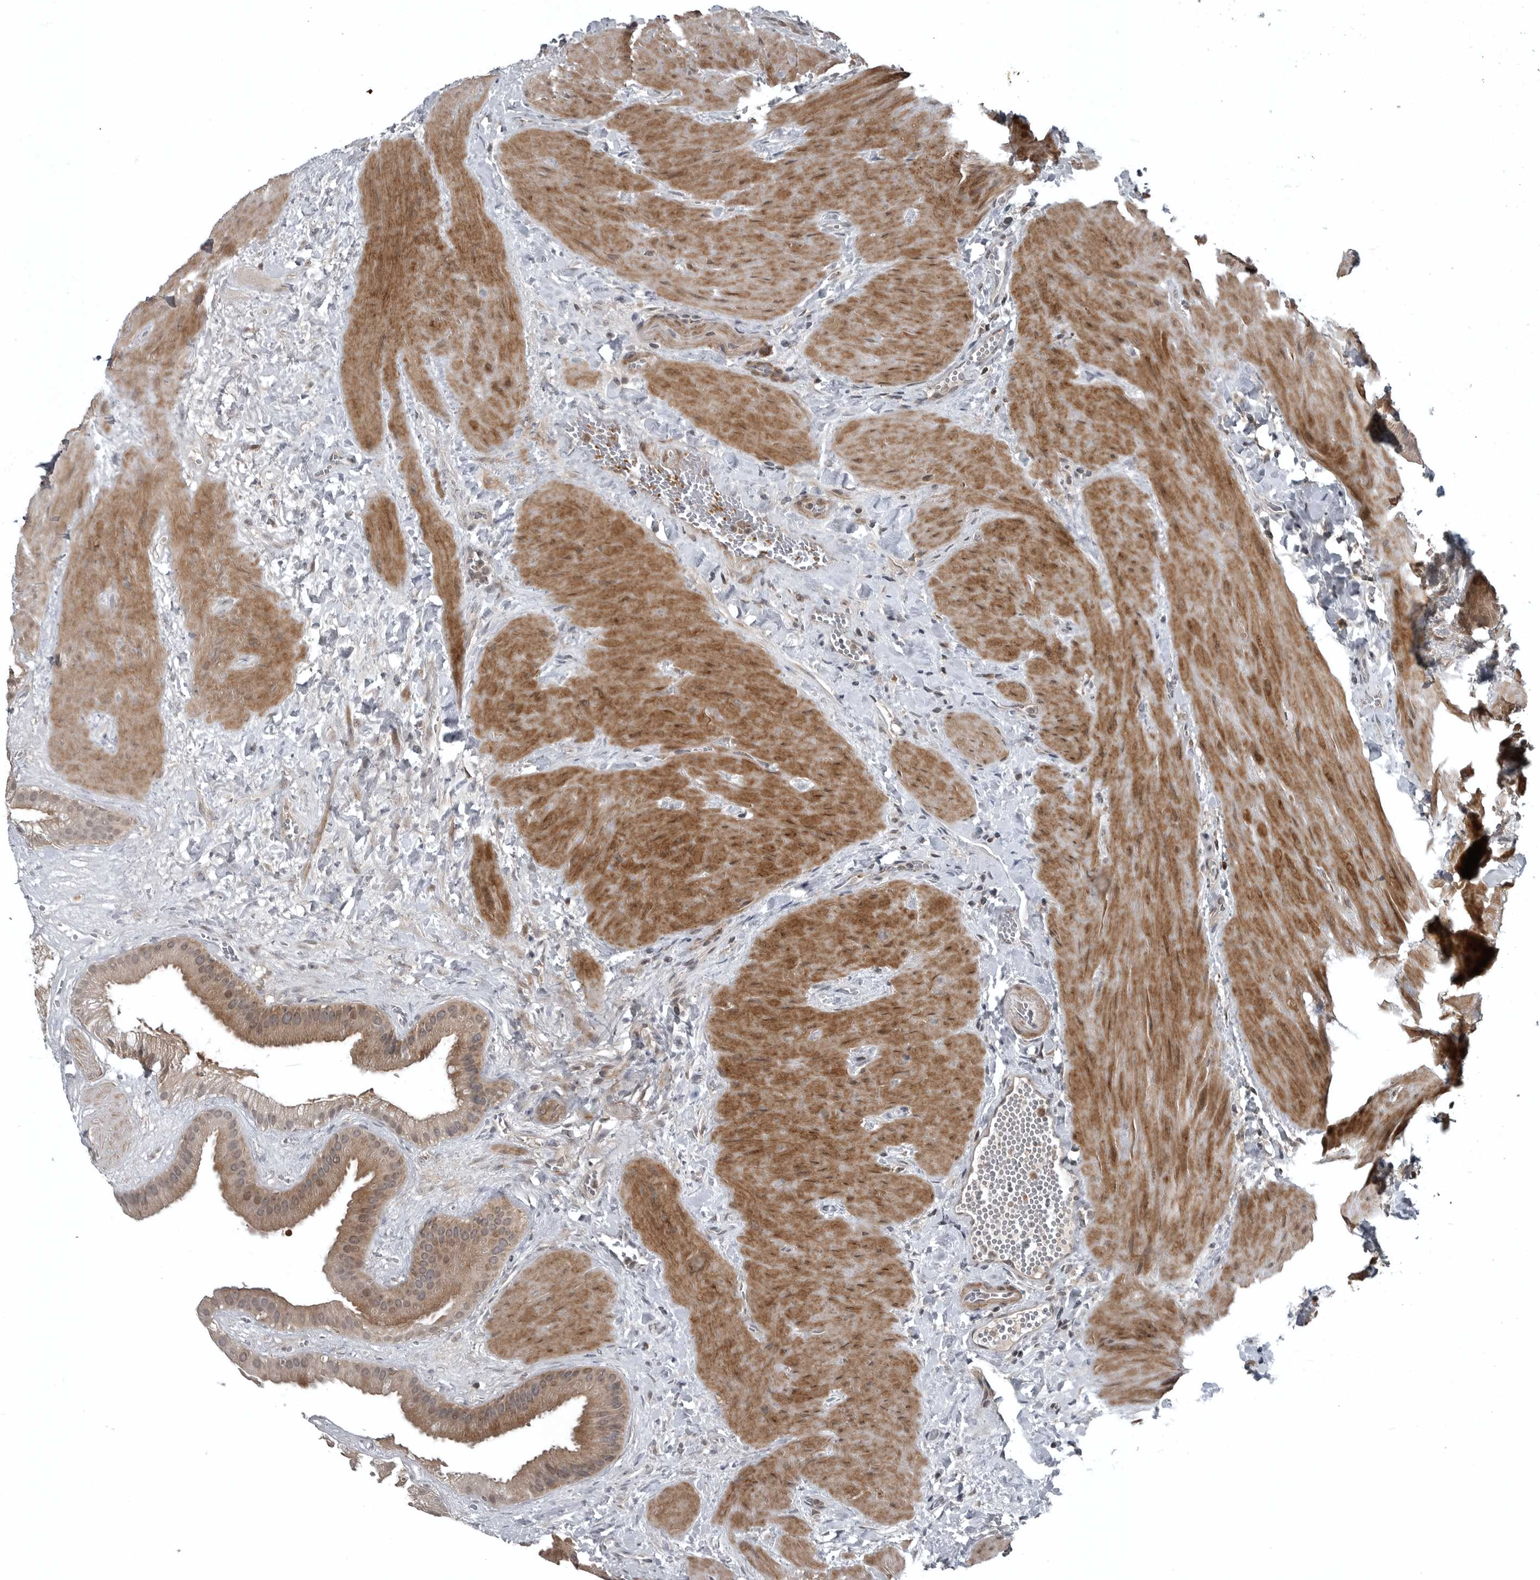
{"staining": {"intensity": "moderate", "quantity": ">75%", "location": "cytoplasmic/membranous,nuclear"}, "tissue": "gallbladder", "cell_type": "Glandular cells", "image_type": "normal", "snomed": [{"axis": "morphology", "description": "Normal tissue, NOS"}, {"axis": "topography", "description": "Gallbladder"}], "caption": "Immunohistochemistry of unremarkable gallbladder exhibits medium levels of moderate cytoplasmic/membranous,nuclear expression in approximately >75% of glandular cells. Using DAB (3,3'-diaminobenzidine) (brown) and hematoxylin (blue) stains, captured at high magnification using brightfield microscopy.", "gene": "GAK", "patient": {"sex": "male", "age": 55}}